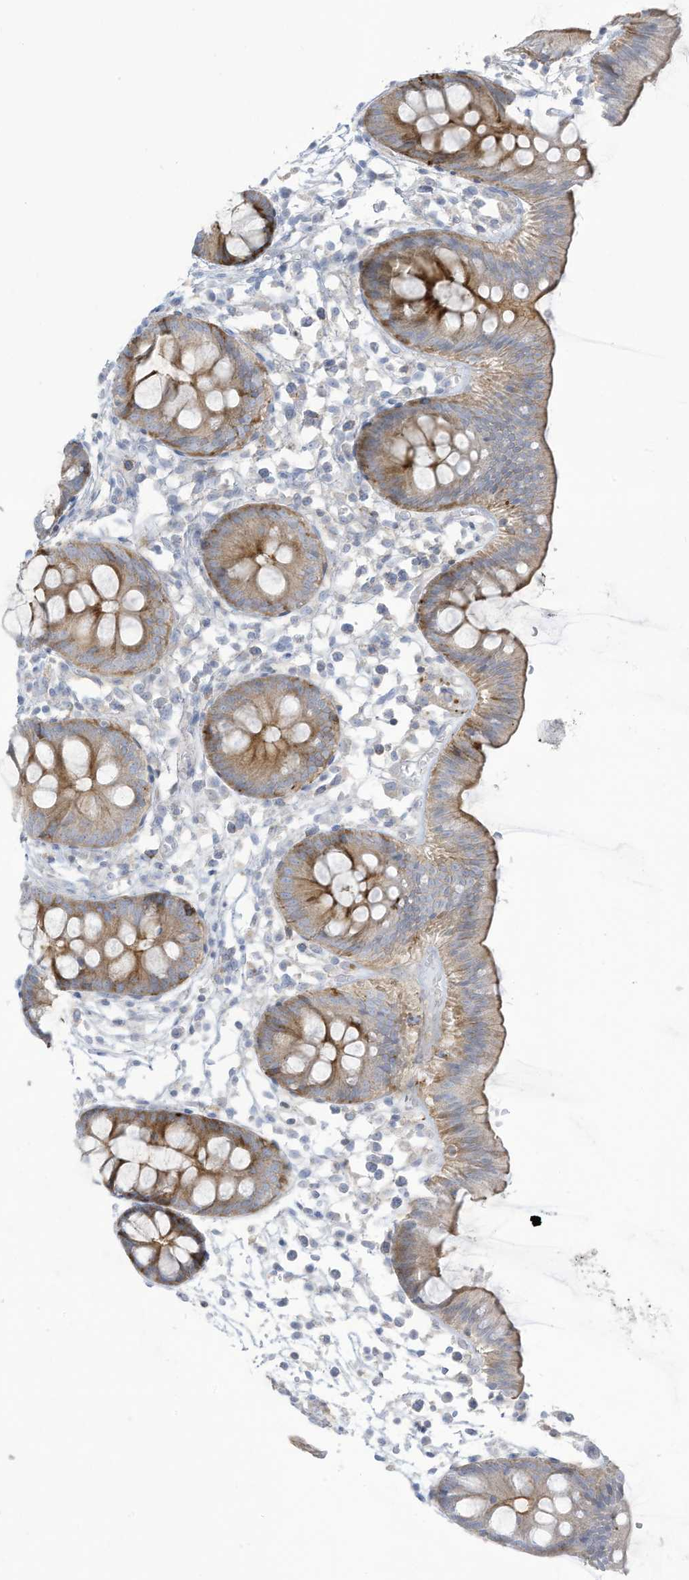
{"staining": {"intensity": "negative", "quantity": "none", "location": "none"}, "tissue": "colon", "cell_type": "Endothelial cells", "image_type": "normal", "snomed": [{"axis": "morphology", "description": "Normal tissue, NOS"}, {"axis": "topography", "description": "Colon"}], "caption": "Human colon stained for a protein using immunohistochemistry (IHC) demonstrates no staining in endothelial cells.", "gene": "THNSL2", "patient": {"sex": "male", "age": 56}}